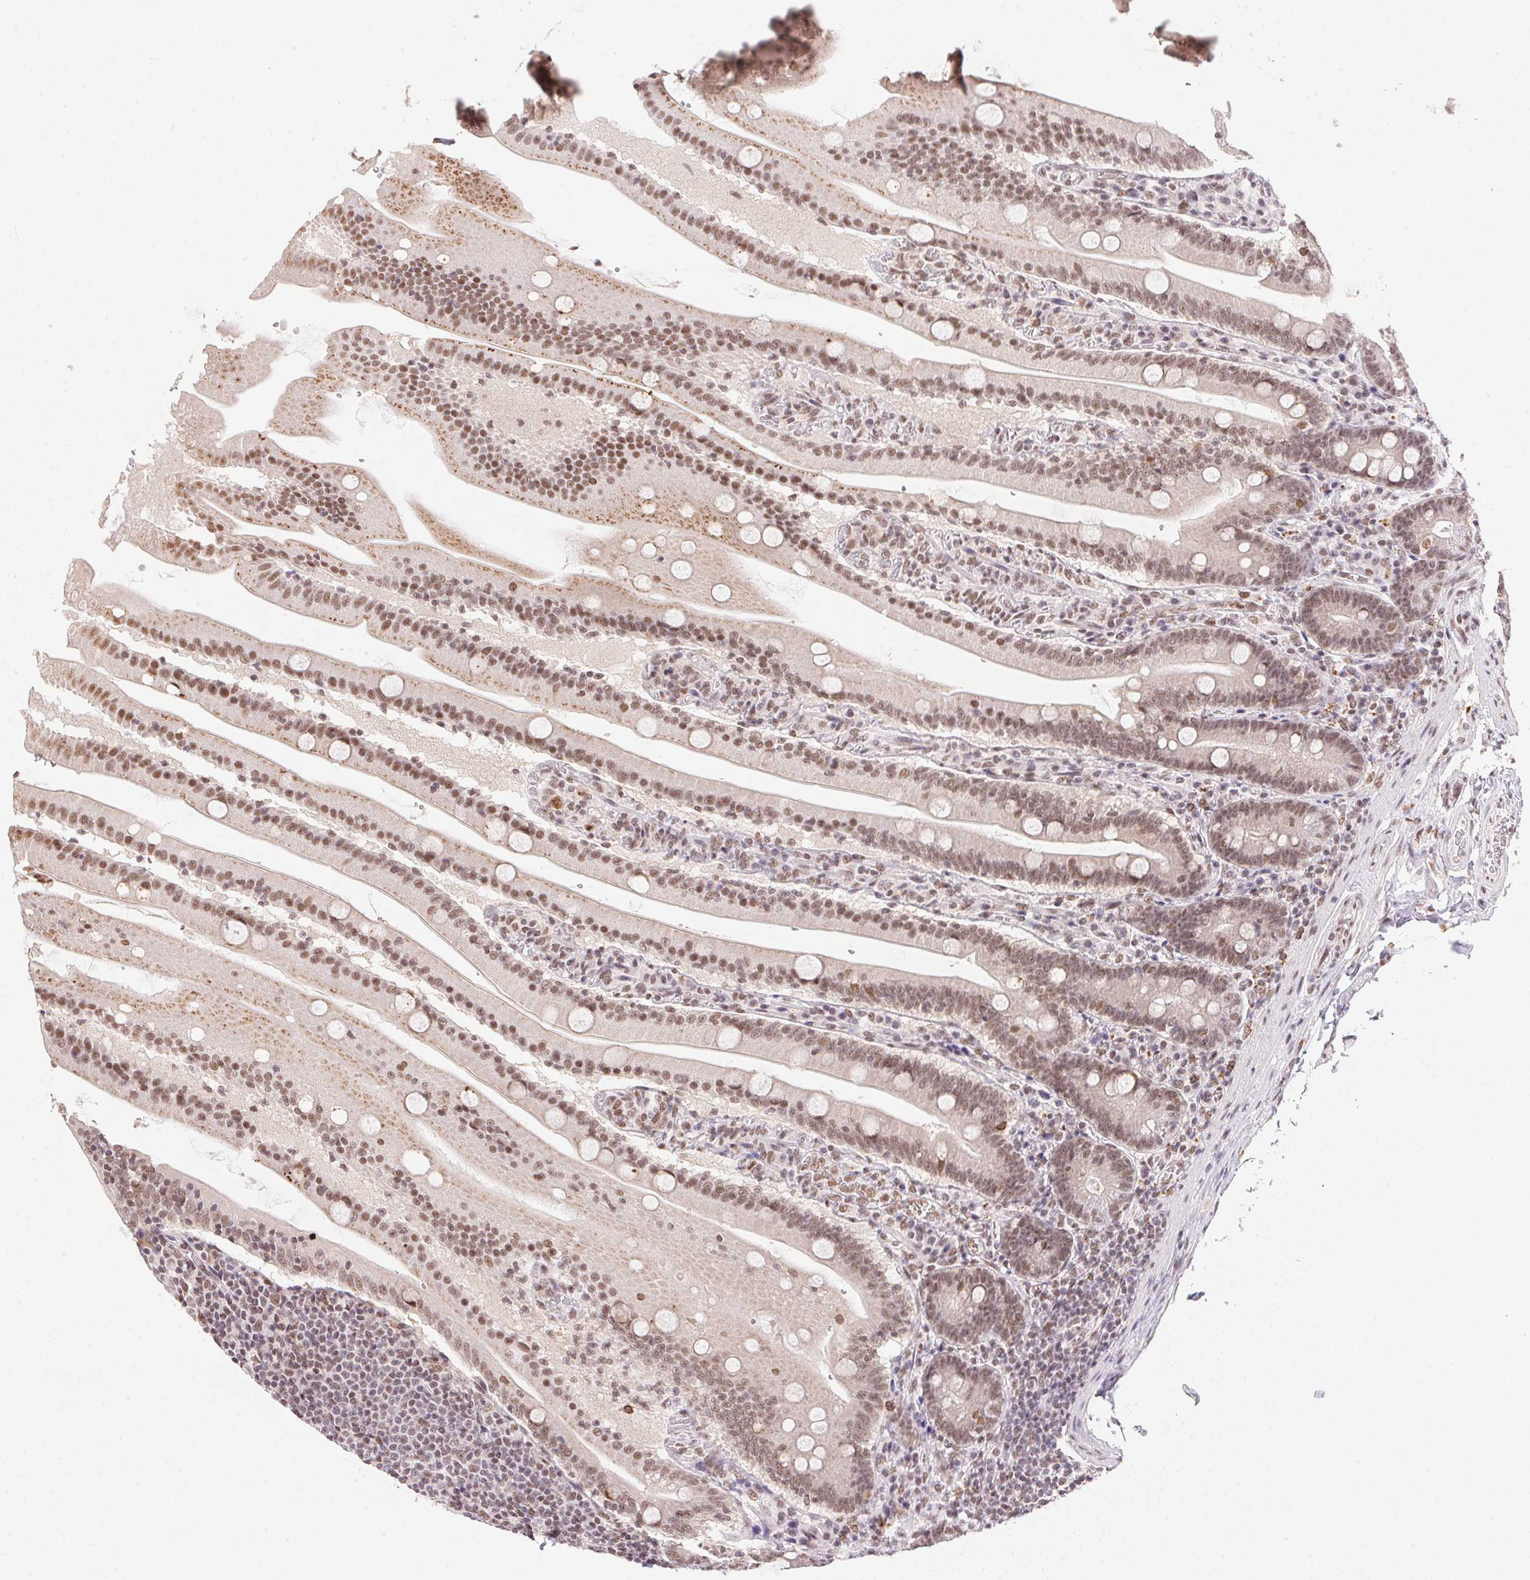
{"staining": {"intensity": "moderate", "quantity": ">75%", "location": "cytoplasmic/membranous,nuclear"}, "tissue": "small intestine", "cell_type": "Glandular cells", "image_type": "normal", "snomed": [{"axis": "morphology", "description": "Normal tissue, NOS"}, {"axis": "topography", "description": "Small intestine"}], "caption": "DAB (3,3'-diaminobenzidine) immunohistochemical staining of normal small intestine shows moderate cytoplasmic/membranous,nuclear protein staining in about >75% of glandular cells.", "gene": "NFE2L1", "patient": {"sex": "male", "age": 37}}